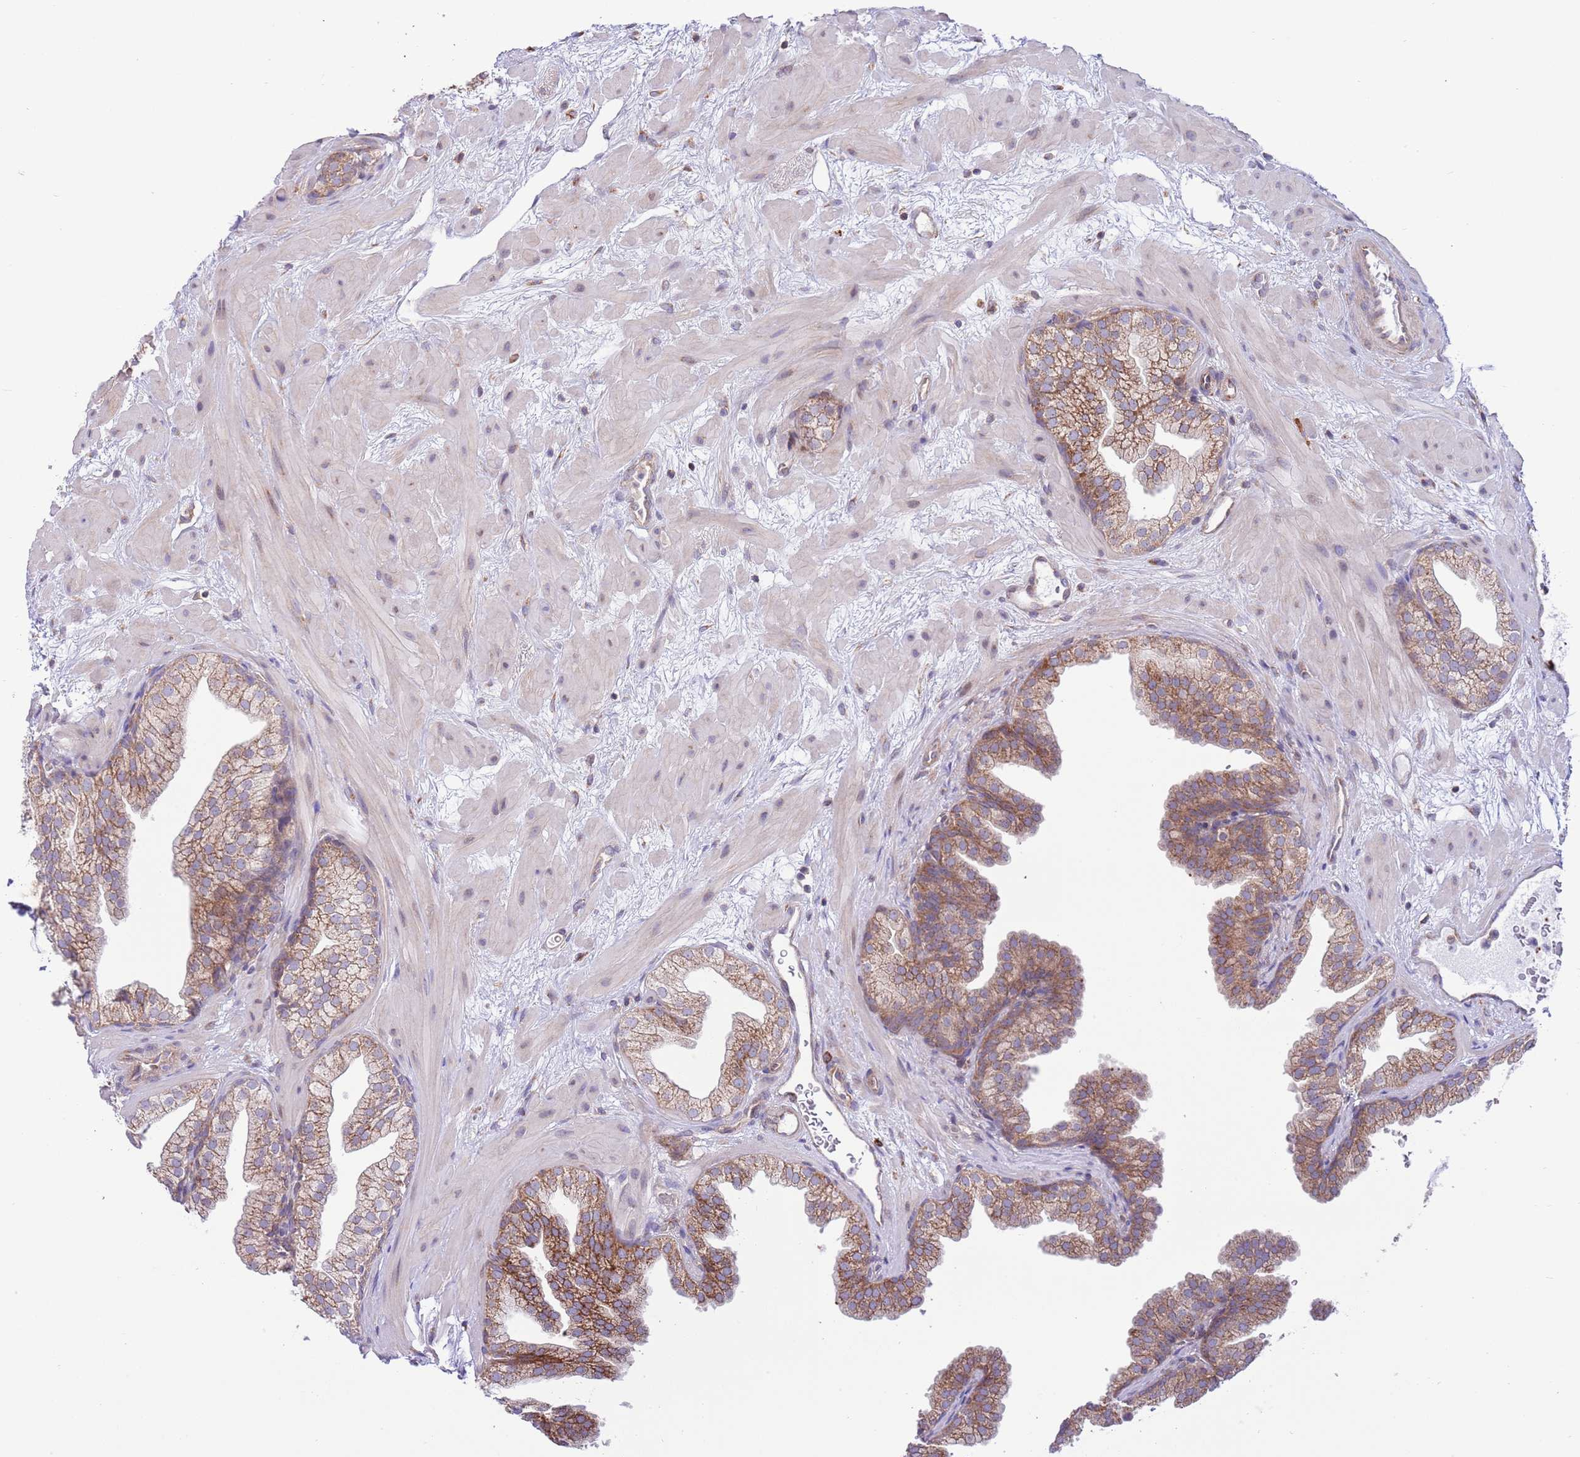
{"staining": {"intensity": "moderate", "quantity": ">75%", "location": "cytoplasmic/membranous"}, "tissue": "prostate", "cell_type": "Glandular cells", "image_type": "normal", "snomed": [{"axis": "morphology", "description": "Normal tissue, NOS"}, {"axis": "topography", "description": "Prostate"}], "caption": "Prostate stained for a protein shows moderate cytoplasmic/membranous positivity in glandular cells. (Stains: DAB in brown, nuclei in blue, Microscopy: brightfield microscopy at high magnification).", "gene": "DAND5", "patient": {"sex": "male", "age": 37}}